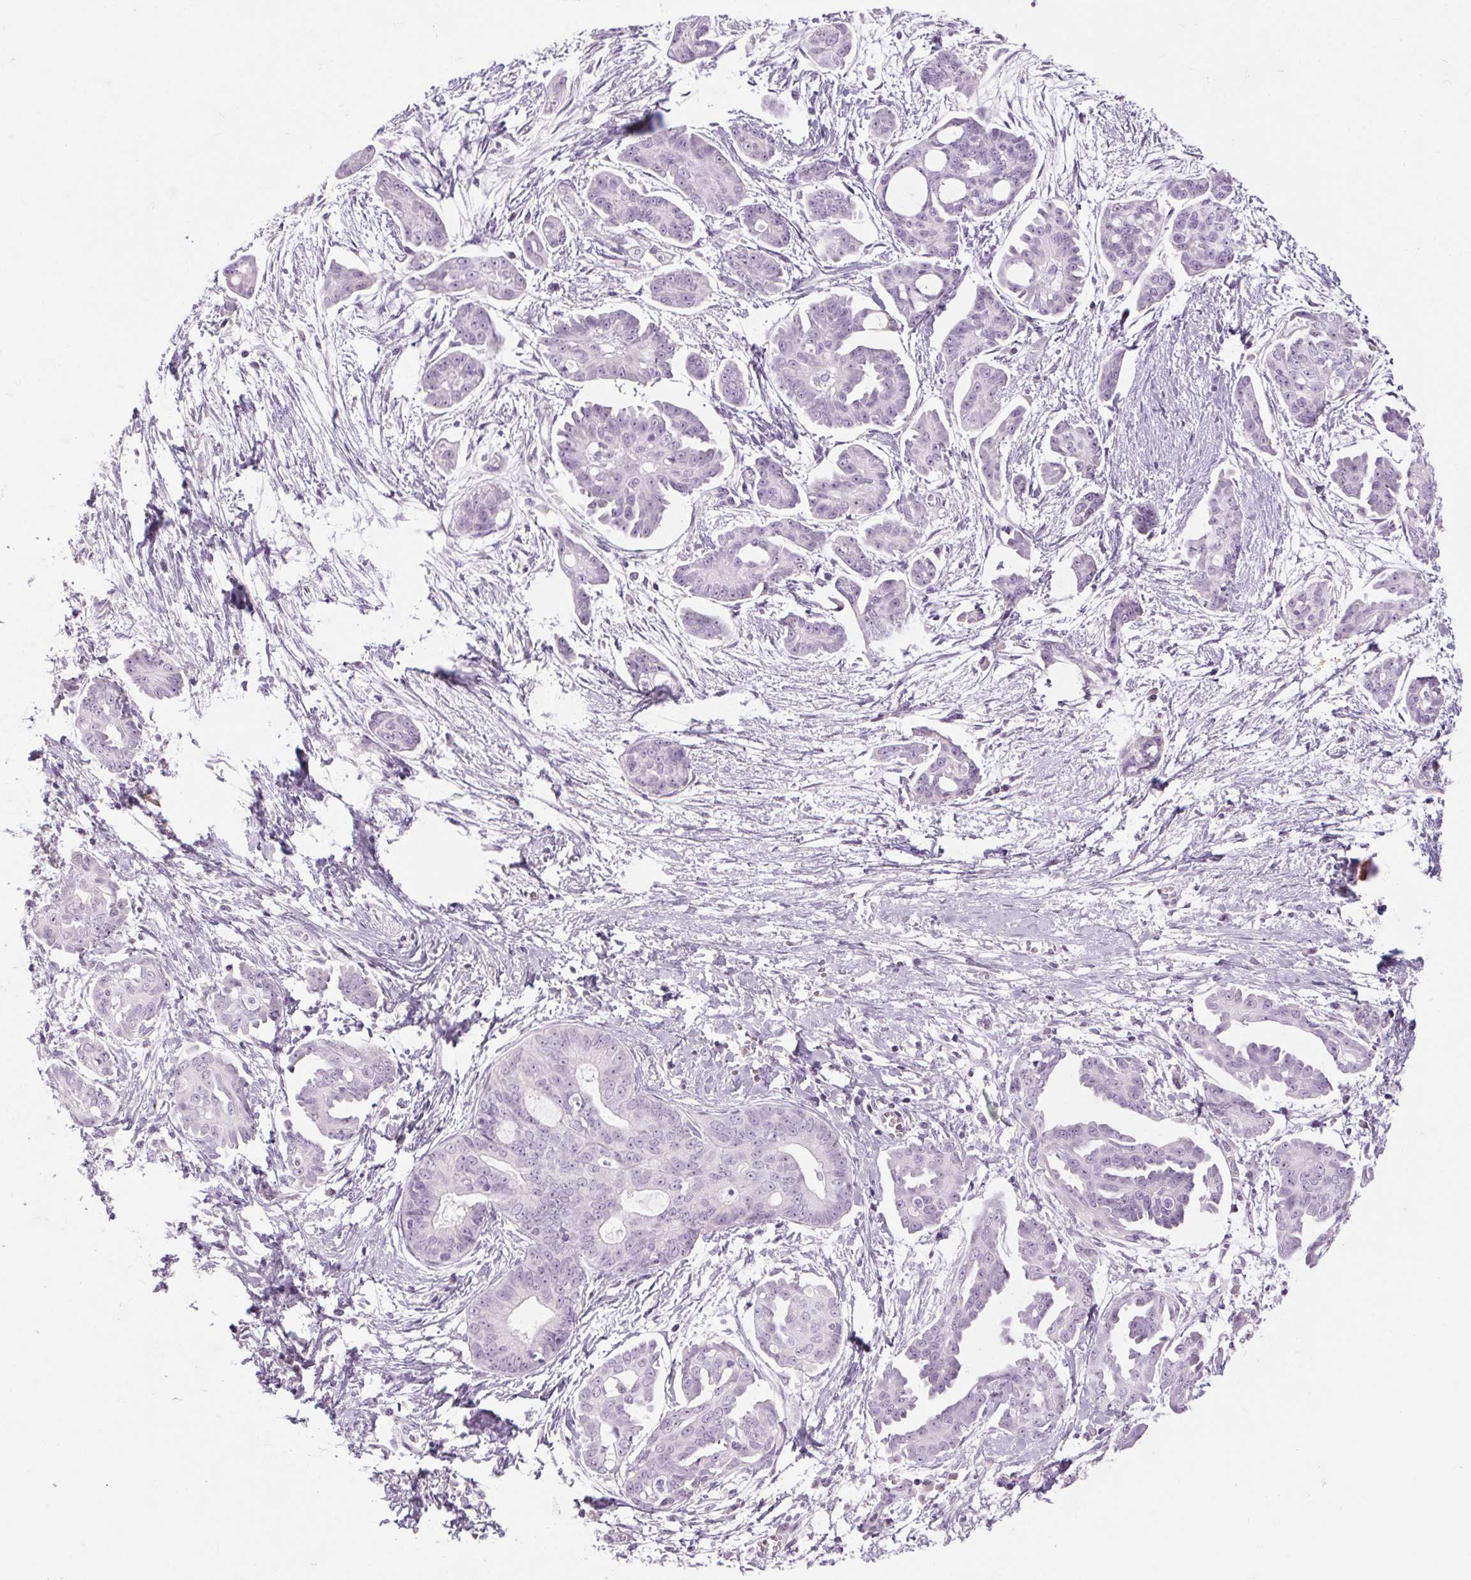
{"staining": {"intensity": "negative", "quantity": "none", "location": "none"}, "tissue": "ovarian cancer", "cell_type": "Tumor cells", "image_type": "cancer", "snomed": [{"axis": "morphology", "description": "Cystadenocarcinoma, serous, NOS"}, {"axis": "topography", "description": "Ovary"}], "caption": "DAB (3,3'-diaminobenzidine) immunohistochemical staining of human ovarian cancer displays no significant positivity in tumor cells. (Brightfield microscopy of DAB immunohistochemistry at high magnification).", "gene": "RPTN", "patient": {"sex": "female", "age": 71}}